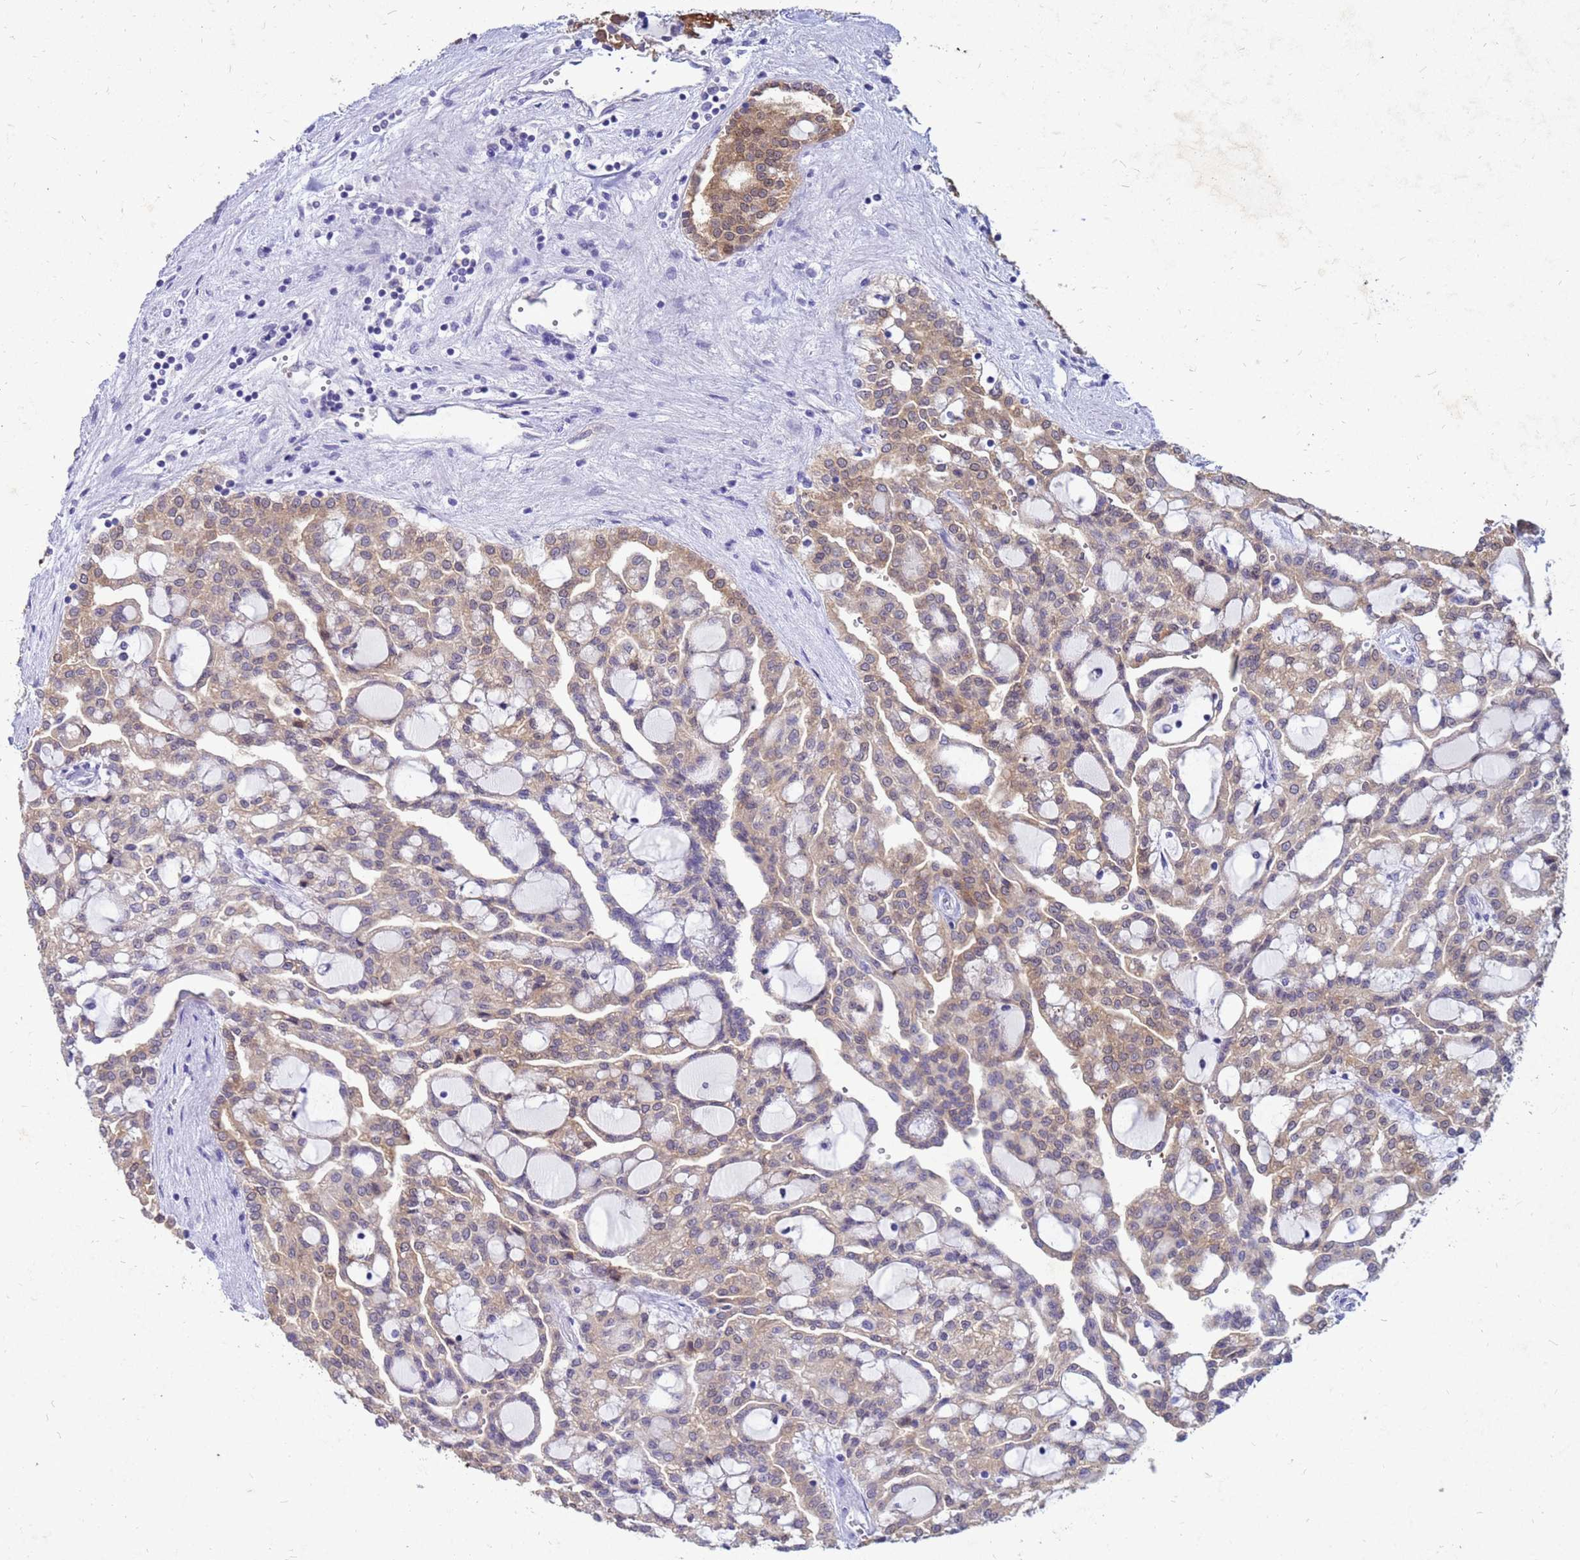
{"staining": {"intensity": "moderate", "quantity": "25%-75%", "location": "cytoplasmic/membranous"}, "tissue": "renal cancer", "cell_type": "Tumor cells", "image_type": "cancer", "snomed": [{"axis": "morphology", "description": "Adenocarcinoma, NOS"}, {"axis": "topography", "description": "Kidney"}], "caption": "This histopathology image demonstrates renal cancer stained with IHC to label a protein in brown. The cytoplasmic/membranous of tumor cells show moderate positivity for the protein. Nuclei are counter-stained blue.", "gene": "AKR1C1", "patient": {"sex": "male", "age": 63}}